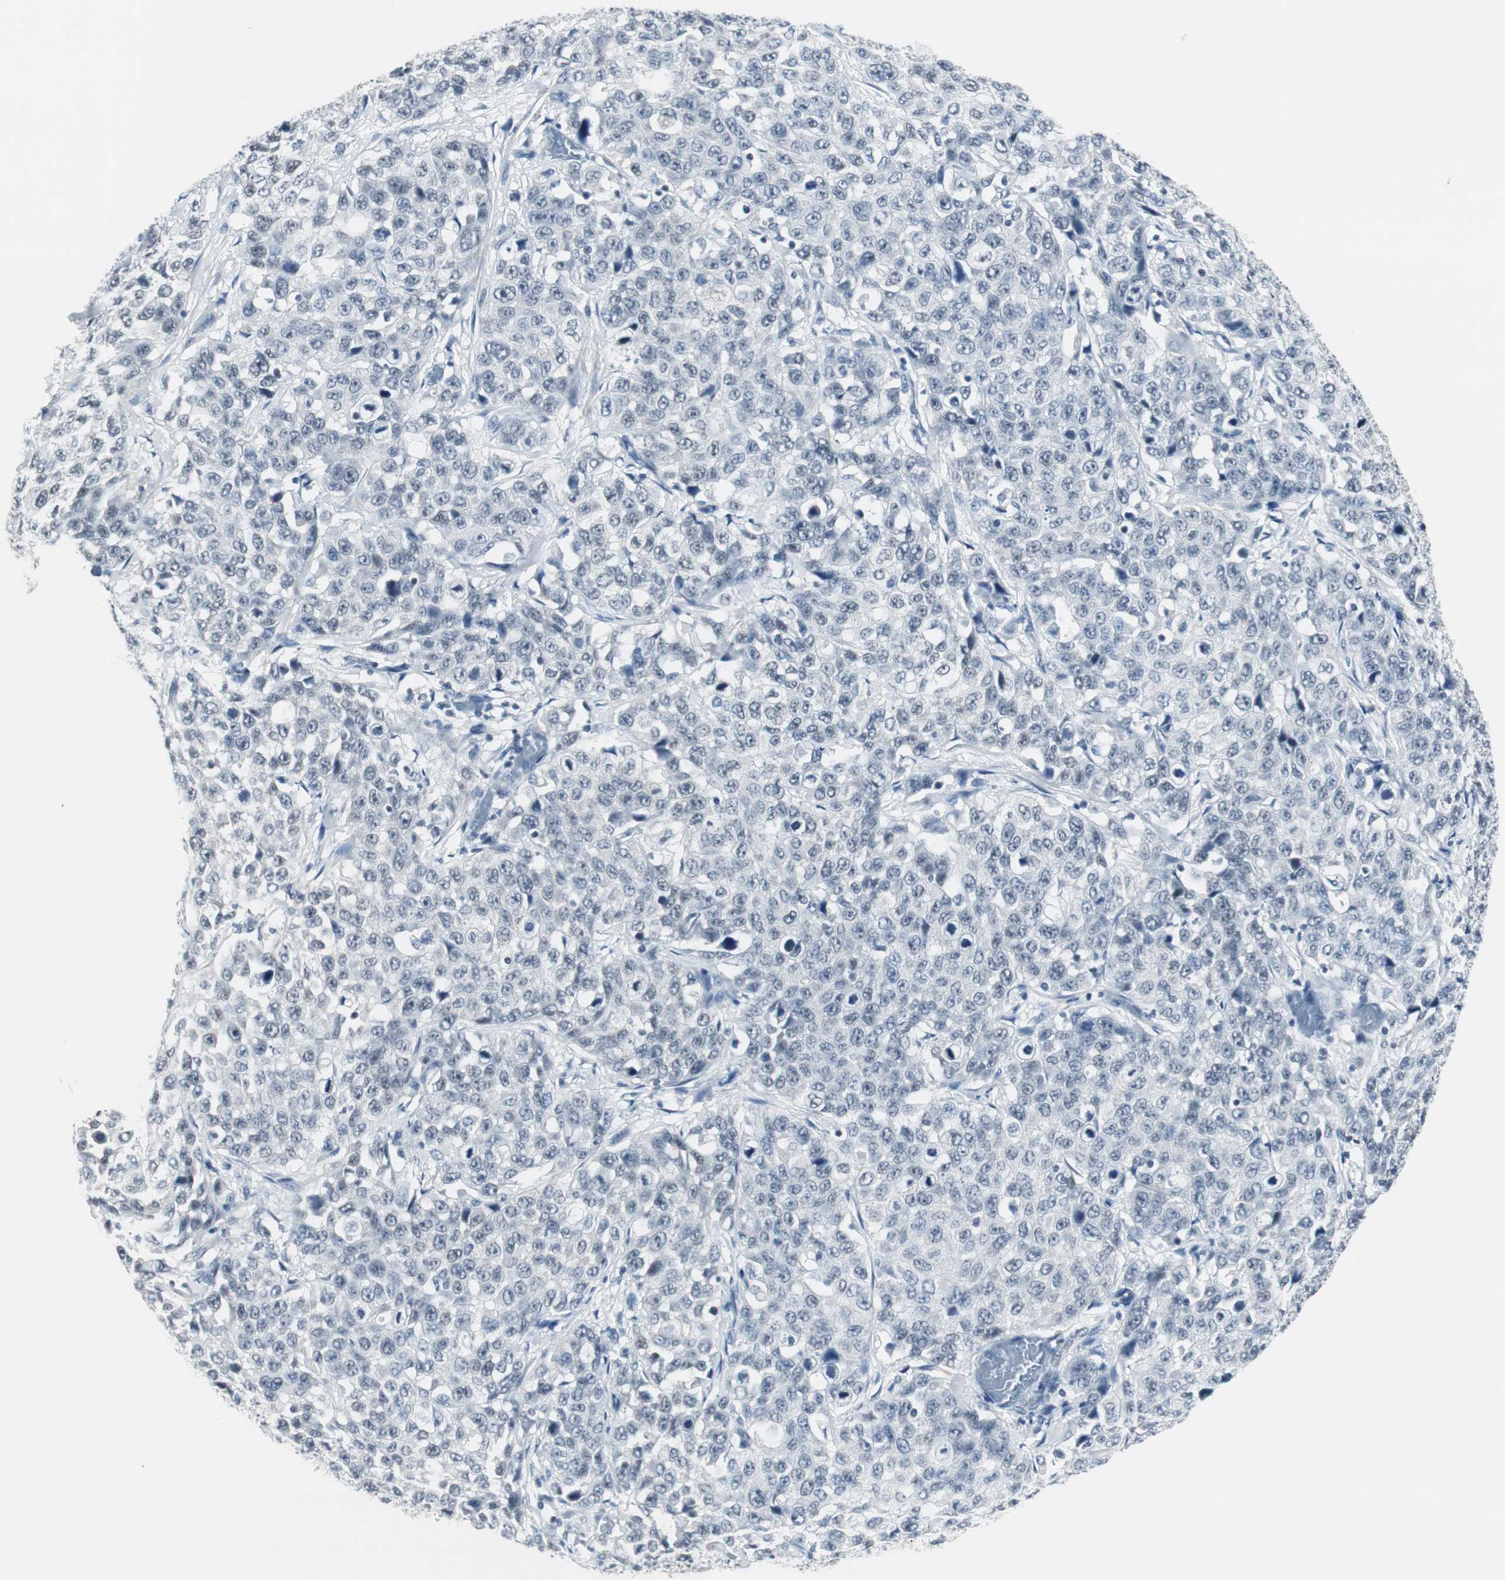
{"staining": {"intensity": "negative", "quantity": "none", "location": "none"}, "tissue": "stomach cancer", "cell_type": "Tumor cells", "image_type": "cancer", "snomed": [{"axis": "morphology", "description": "Normal tissue, NOS"}, {"axis": "morphology", "description": "Adenocarcinoma, NOS"}, {"axis": "topography", "description": "Stomach"}], "caption": "Stomach cancer (adenocarcinoma) stained for a protein using immunohistochemistry (IHC) shows no staining tumor cells.", "gene": "ELK1", "patient": {"sex": "male", "age": 48}}